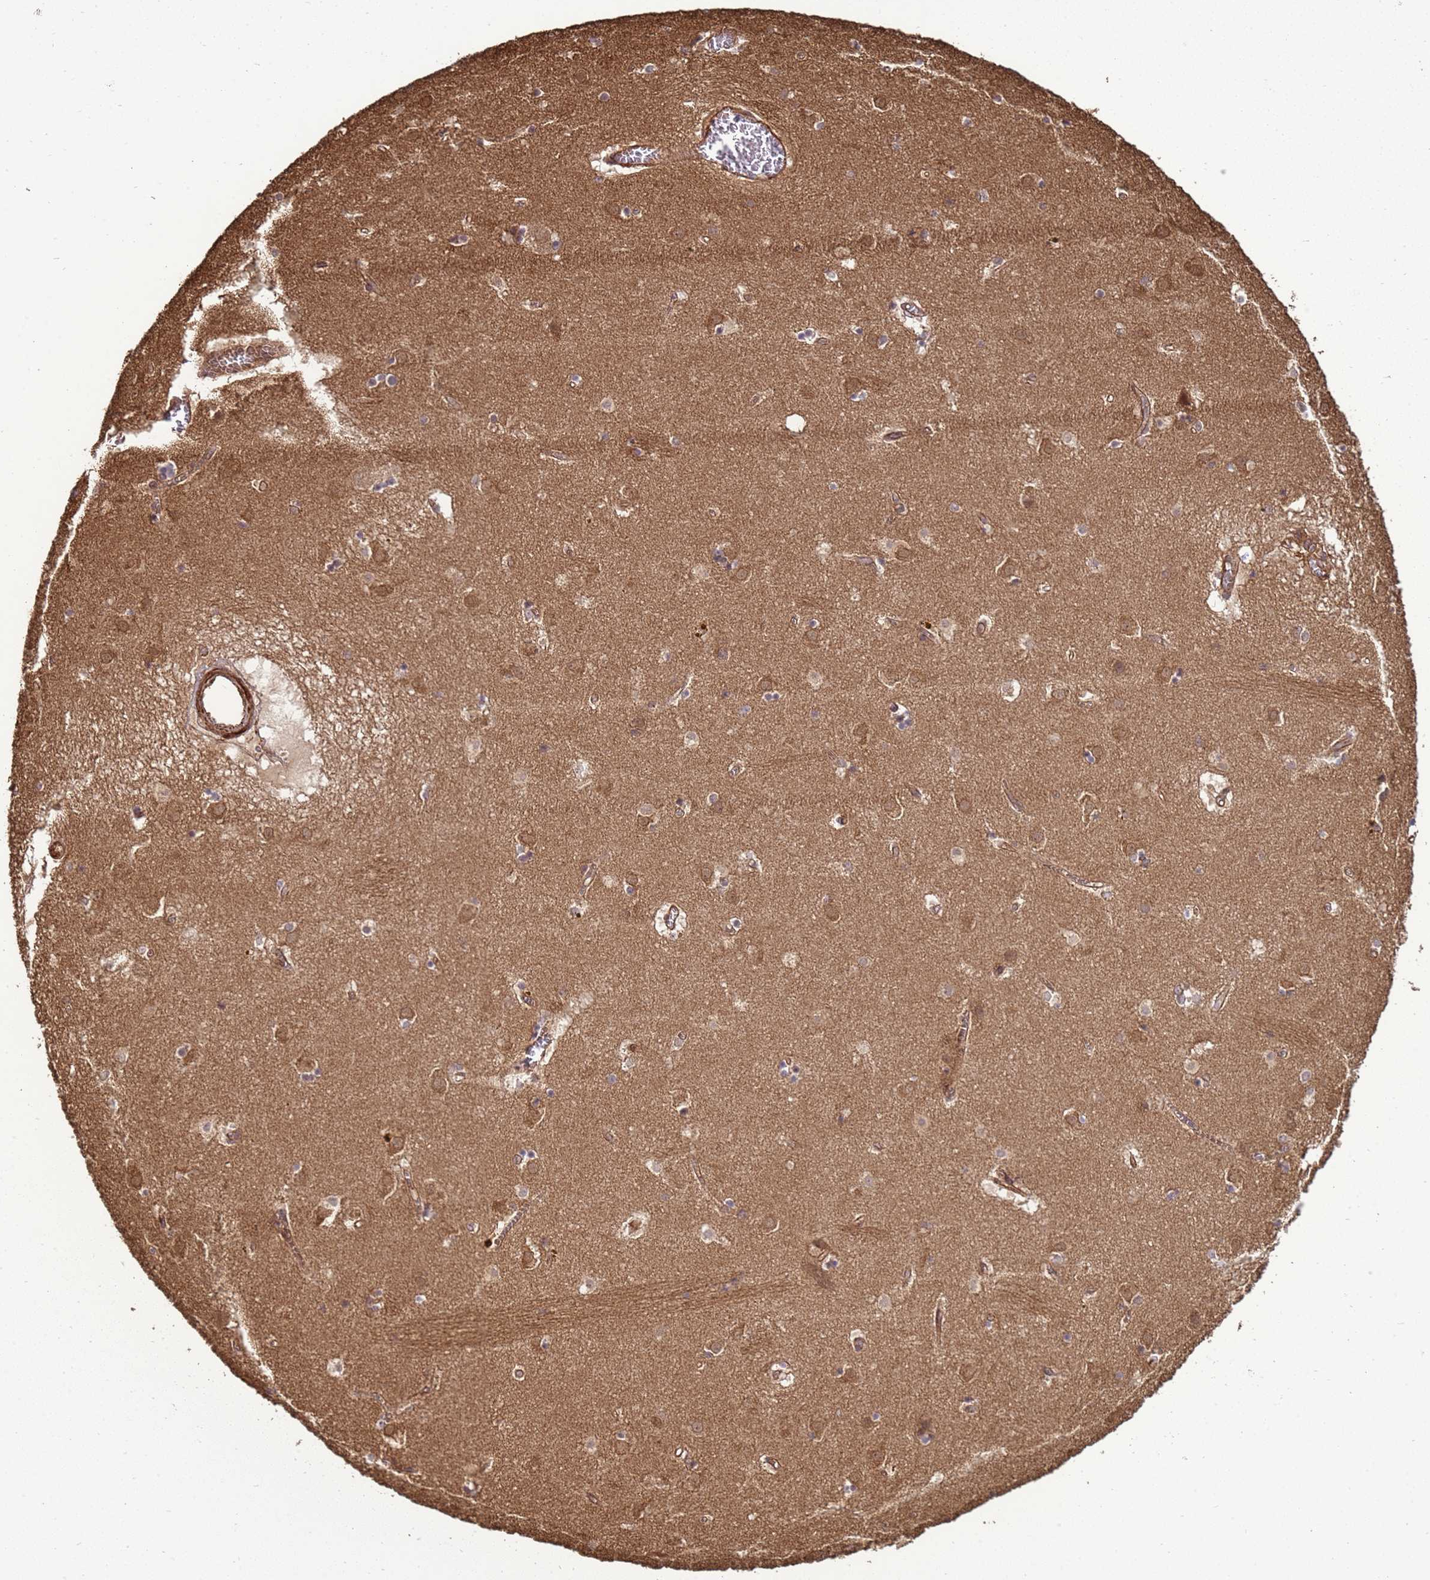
{"staining": {"intensity": "moderate", "quantity": "25%-75%", "location": "cytoplasmic/membranous,nuclear"}, "tissue": "caudate", "cell_type": "Glial cells", "image_type": "normal", "snomed": [{"axis": "morphology", "description": "Normal tissue, NOS"}, {"axis": "topography", "description": "Lateral ventricle wall"}], "caption": "Immunohistochemical staining of normal human caudate shows 25%-75% levels of moderate cytoplasmic/membranous,nuclear protein positivity in approximately 25%-75% of glial cells. Ihc stains the protein of interest in brown and the nuclei are stained blue.", "gene": "CNOT1", "patient": {"sex": "male", "age": 70}}